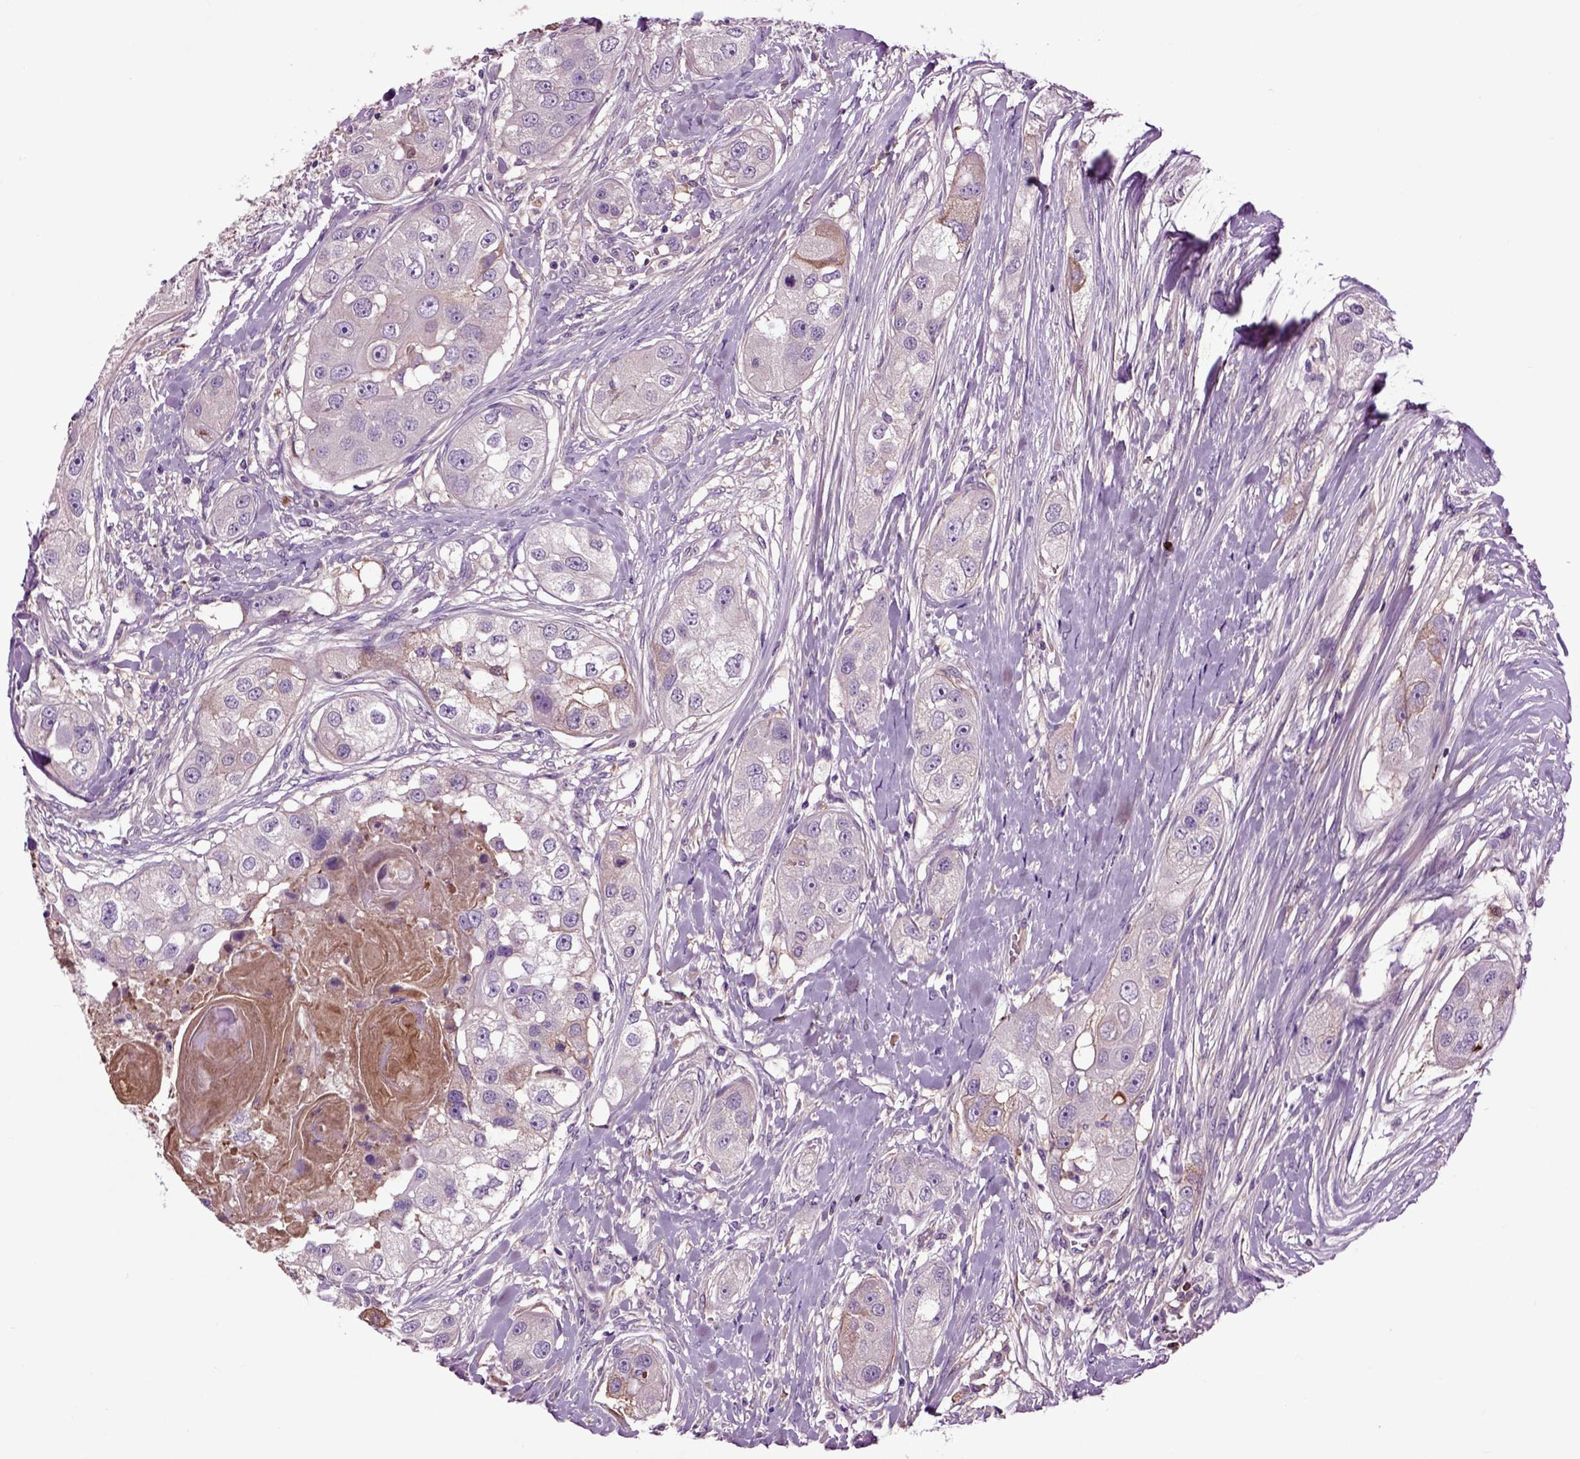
{"staining": {"intensity": "weak", "quantity": "<25%", "location": "cytoplasmic/membranous"}, "tissue": "head and neck cancer", "cell_type": "Tumor cells", "image_type": "cancer", "snomed": [{"axis": "morphology", "description": "Normal tissue, NOS"}, {"axis": "morphology", "description": "Squamous cell carcinoma, NOS"}, {"axis": "topography", "description": "Skeletal muscle"}, {"axis": "topography", "description": "Head-Neck"}], "caption": "IHC histopathology image of neoplastic tissue: head and neck cancer (squamous cell carcinoma) stained with DAB shows no significant protein staining in tumor cells.", "gene": "SPON1", "patient": {"sex": "male", "age": 51}}